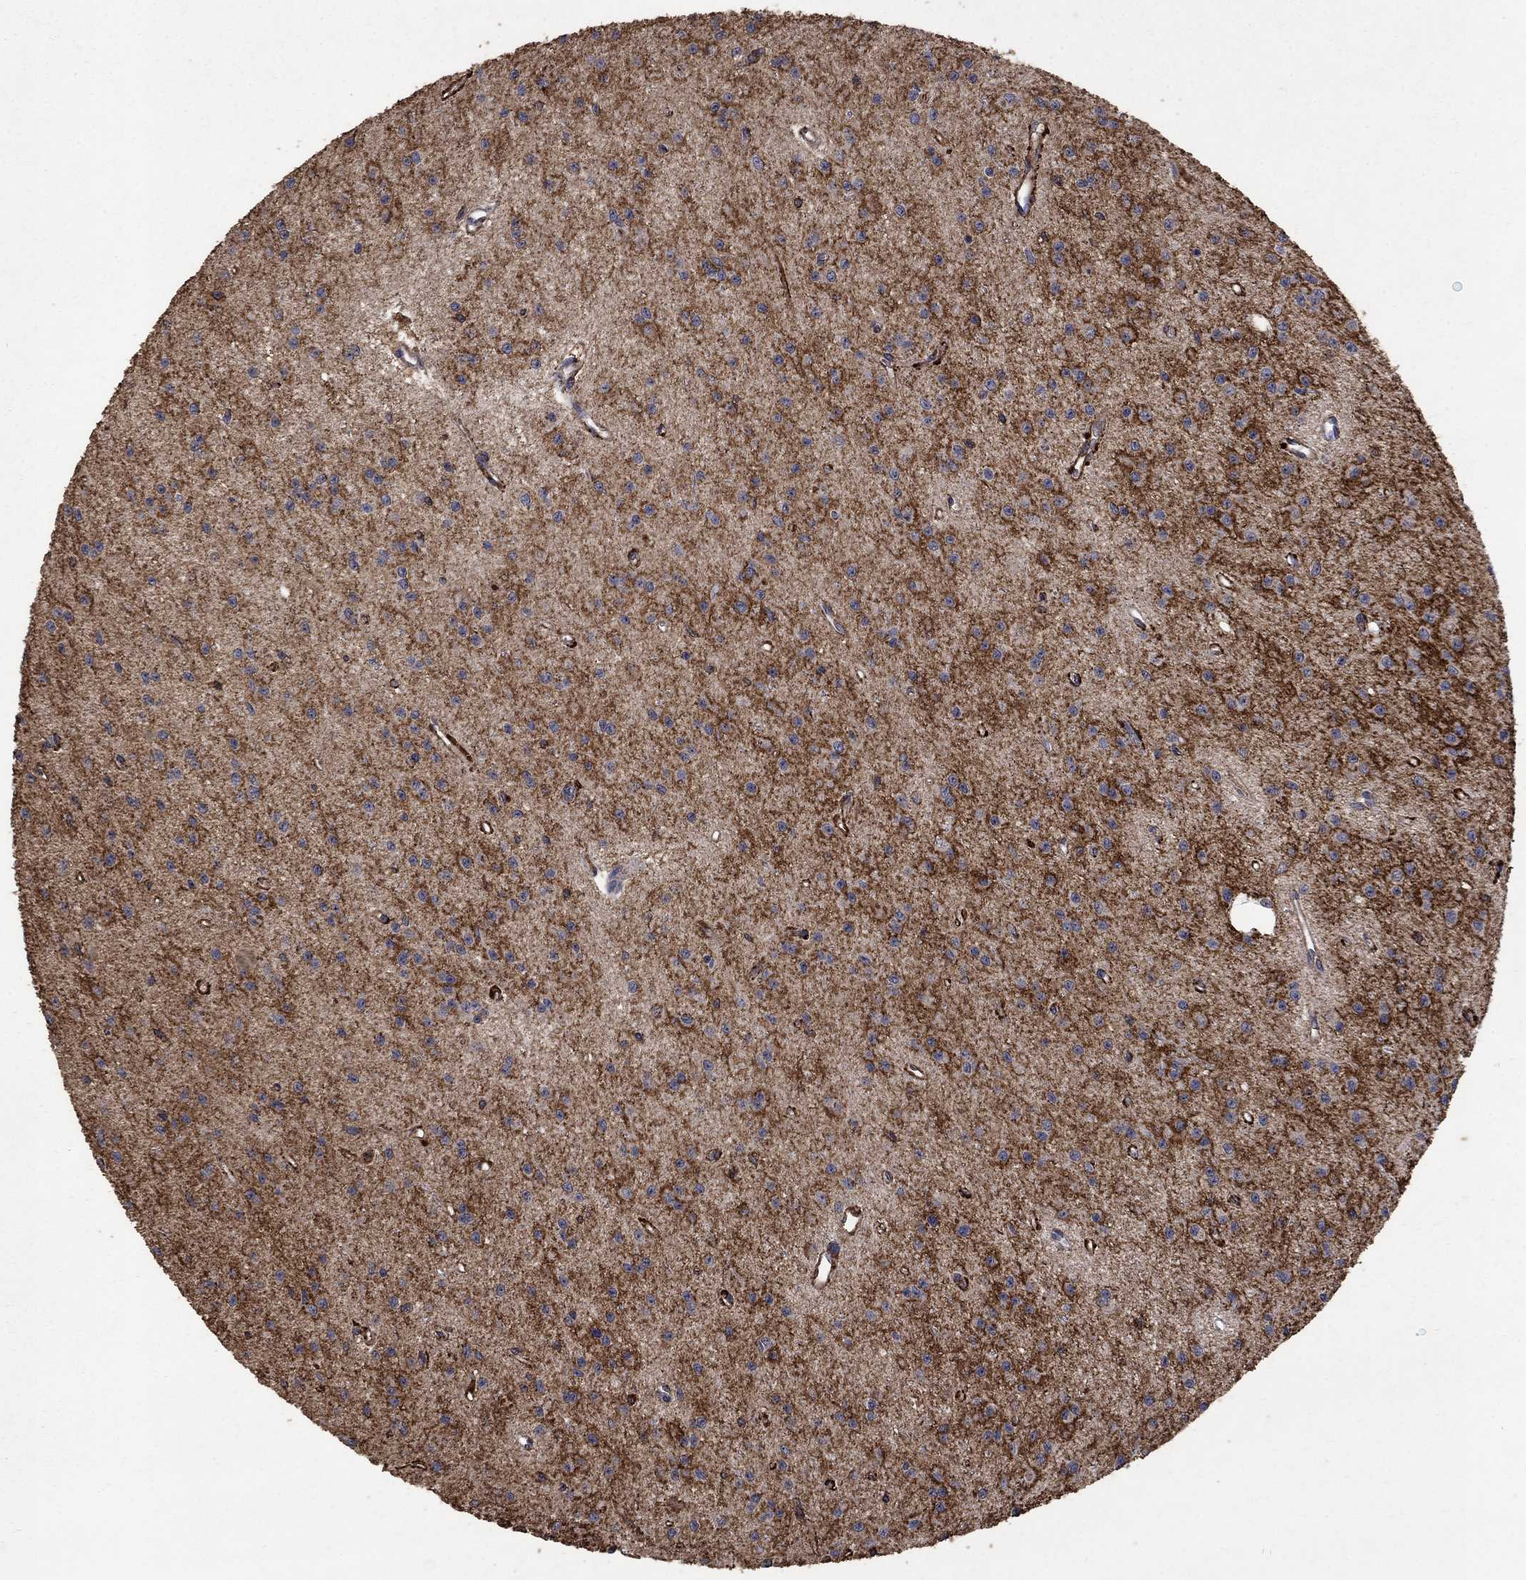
{"staining": {"intensity": "strong", "quantity": "<25%", "location": "cytoplasmic/membranous"}, "tissue": "glioma", "cell_type": "Tumor cells", "image_type": "cancer", "snomed": [{"axis": "morphology", "description": "Glioma, malignant, Low grade"}, {"axis": "topography", "description": "Brain"}], "caption": "Human glioma stained for a protein (brown) exhibits strong cytoplasmic/membranous positive expression in approximately <25% of tumor cells.", "gene": "CD24", "patient": {"sex": "female", "age": 45}}